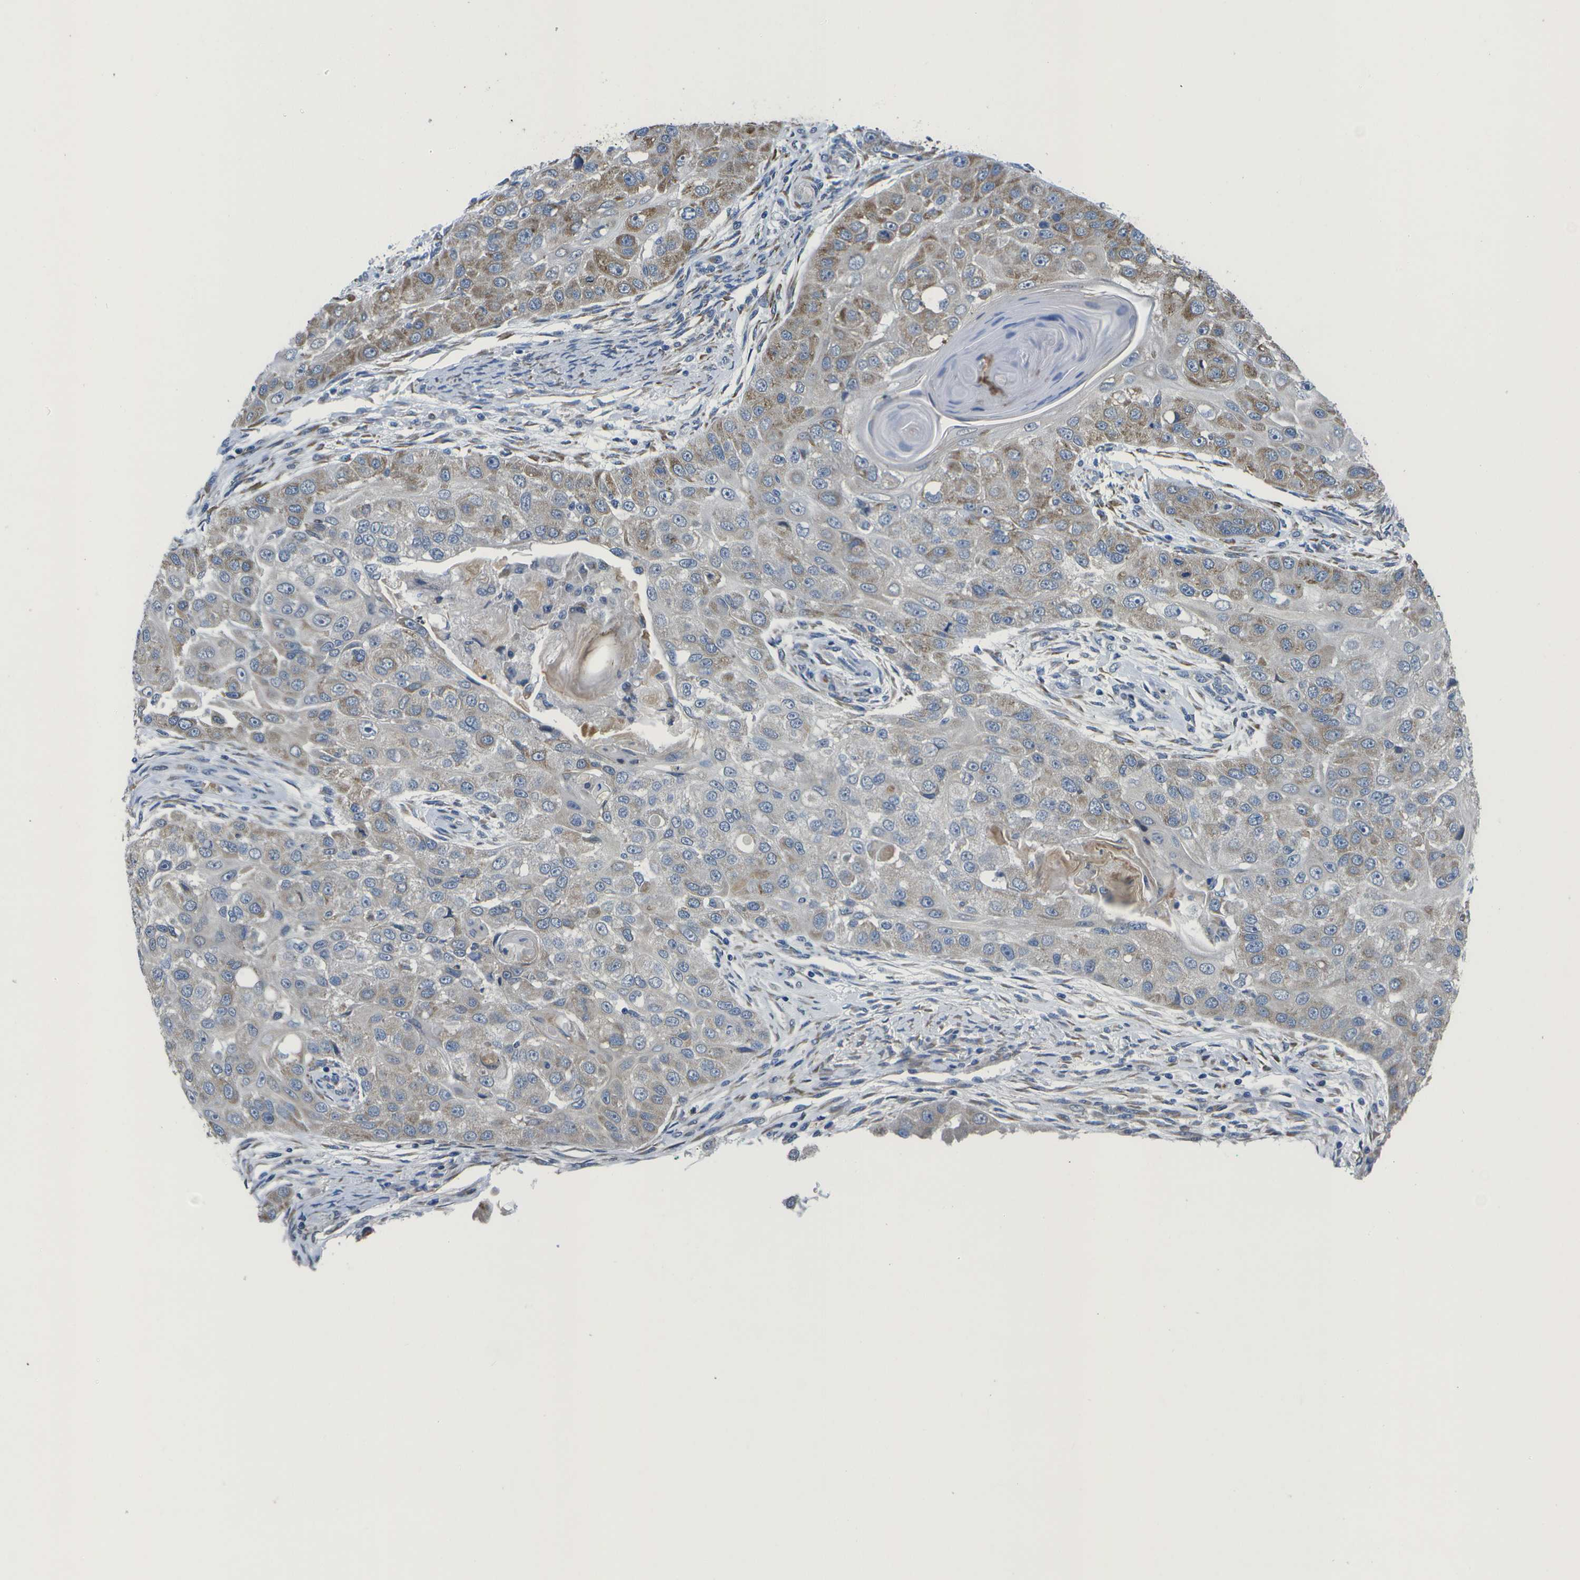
{"staining": {"intensity": "moderate", "quantity": "<25%", "location": "cytoplasmic/membranous"}, "tissue": "head and neck cancer", "cell_type": "Tumor cells", "image_type": "cancer", "snomed": [{"axis": "morphology", "description": "Normal tissue, NOS"}, {"axis": "morphology", "description": "Squamous cell carcinoma, NOS"}, {"axis": "topography", "description": "Skeletal muscle"}, {"axis": "topography", "description": "Head-Neck"}], "caption": "Immunohistochemical staining of head and neck cancer shows low levels of moderate cytoplasmic/membranous staining in about <25% of tumor cells.", "gene": "DSE", "patient": {"sex": "male", "age": 51}}